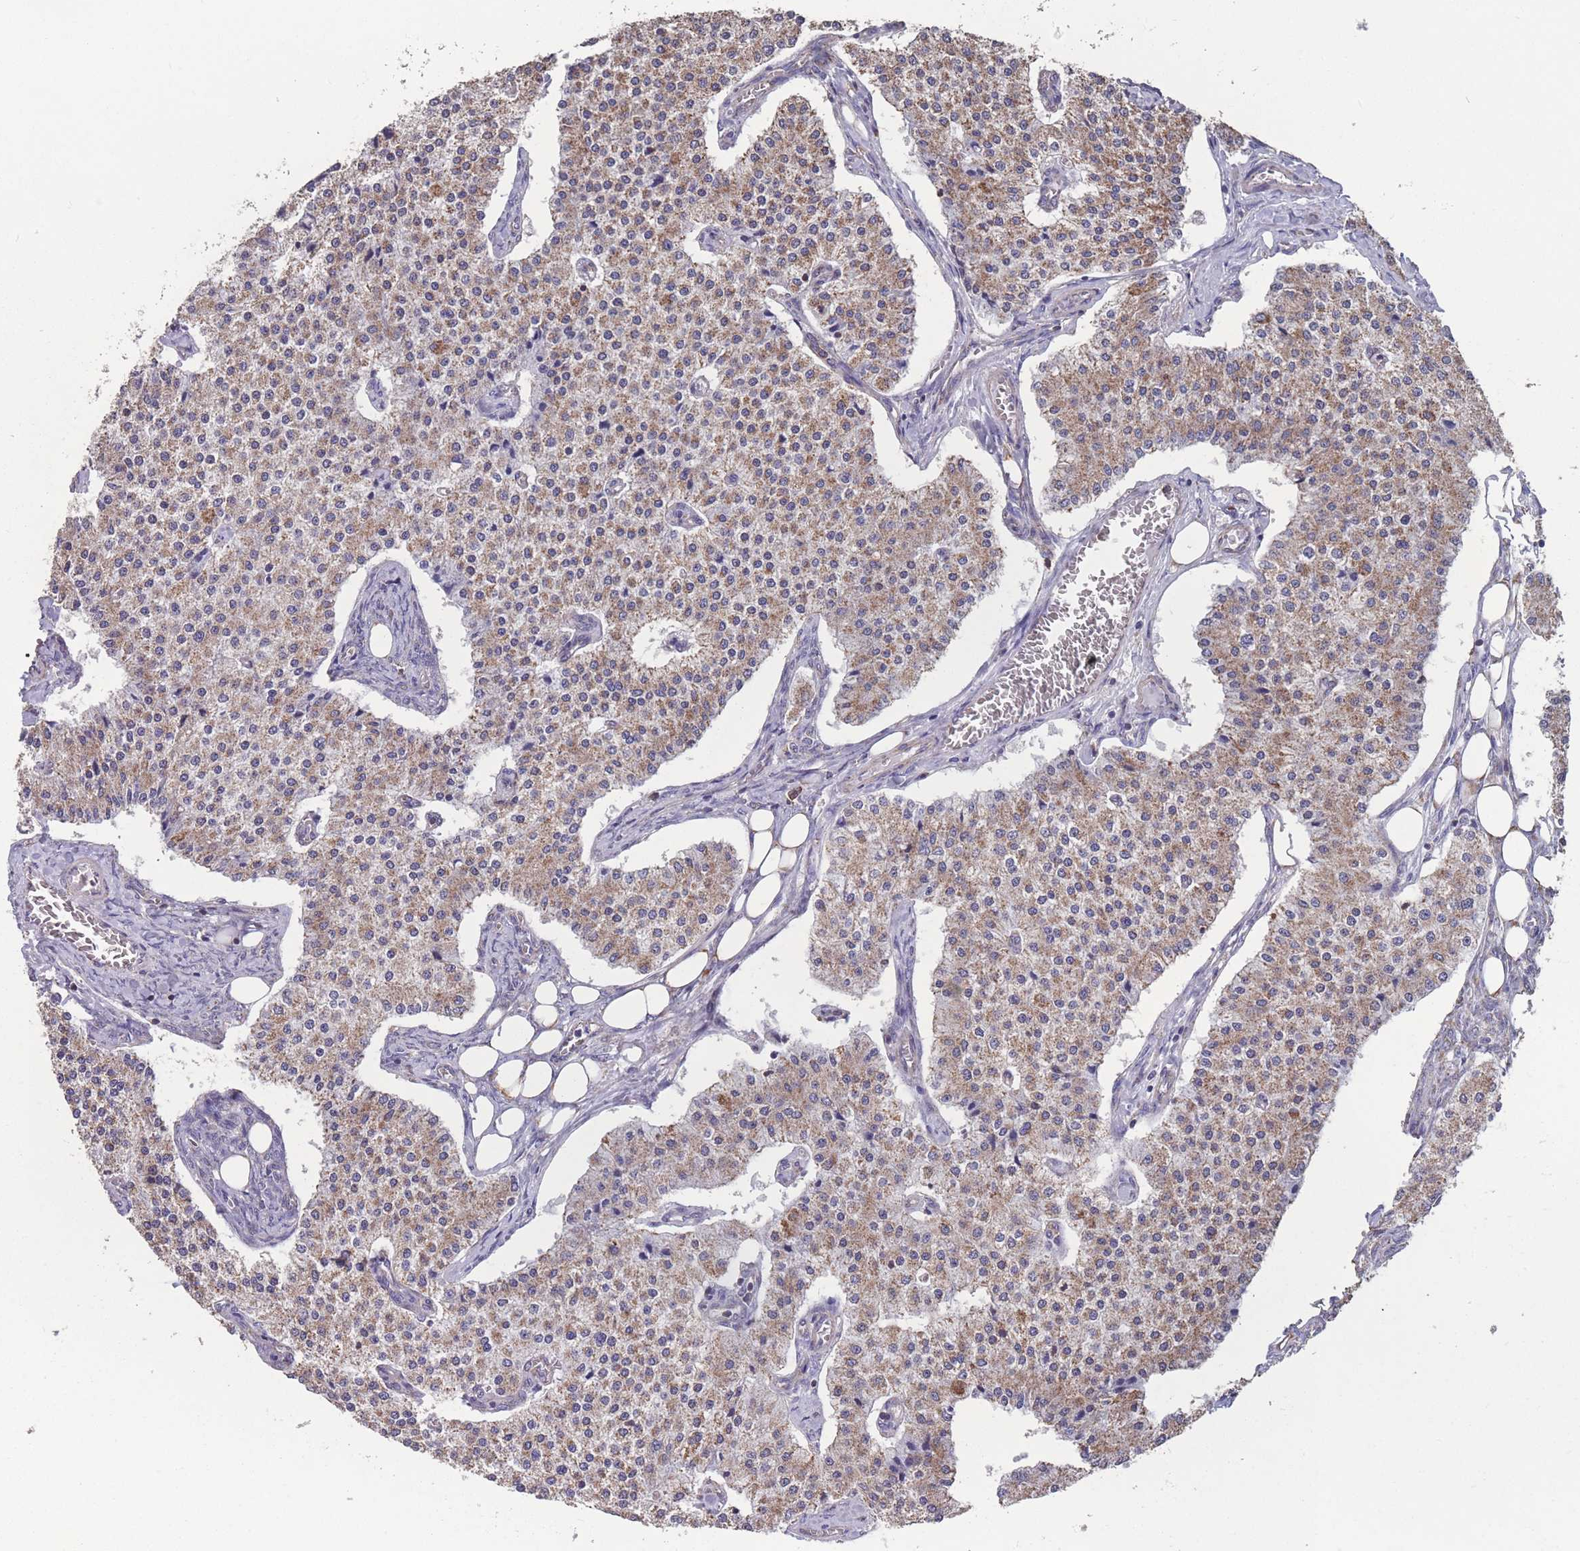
{"staining": {"intensity": "weak", "quantity": "25%-75%", "location": "cytoplasmic/membranous"}, "tissue": "carcinoid", "cell_type": "Tumor cells", "image_type": "cancer", "snomed": [{"axis": "morphology", "description": "Carcinoid, malignant, NOS"}, {"axis": "topography", "description": "Colon"}], "caption": "Protein analysis of carcinoid tissue demonstrates weak cytoplasmic/membranous expression in about 25%-75% of tumor cells. Nuclei are stained in blue.", "gene": "NUDT21", "patient": {"sex": "female", "age": 52}}